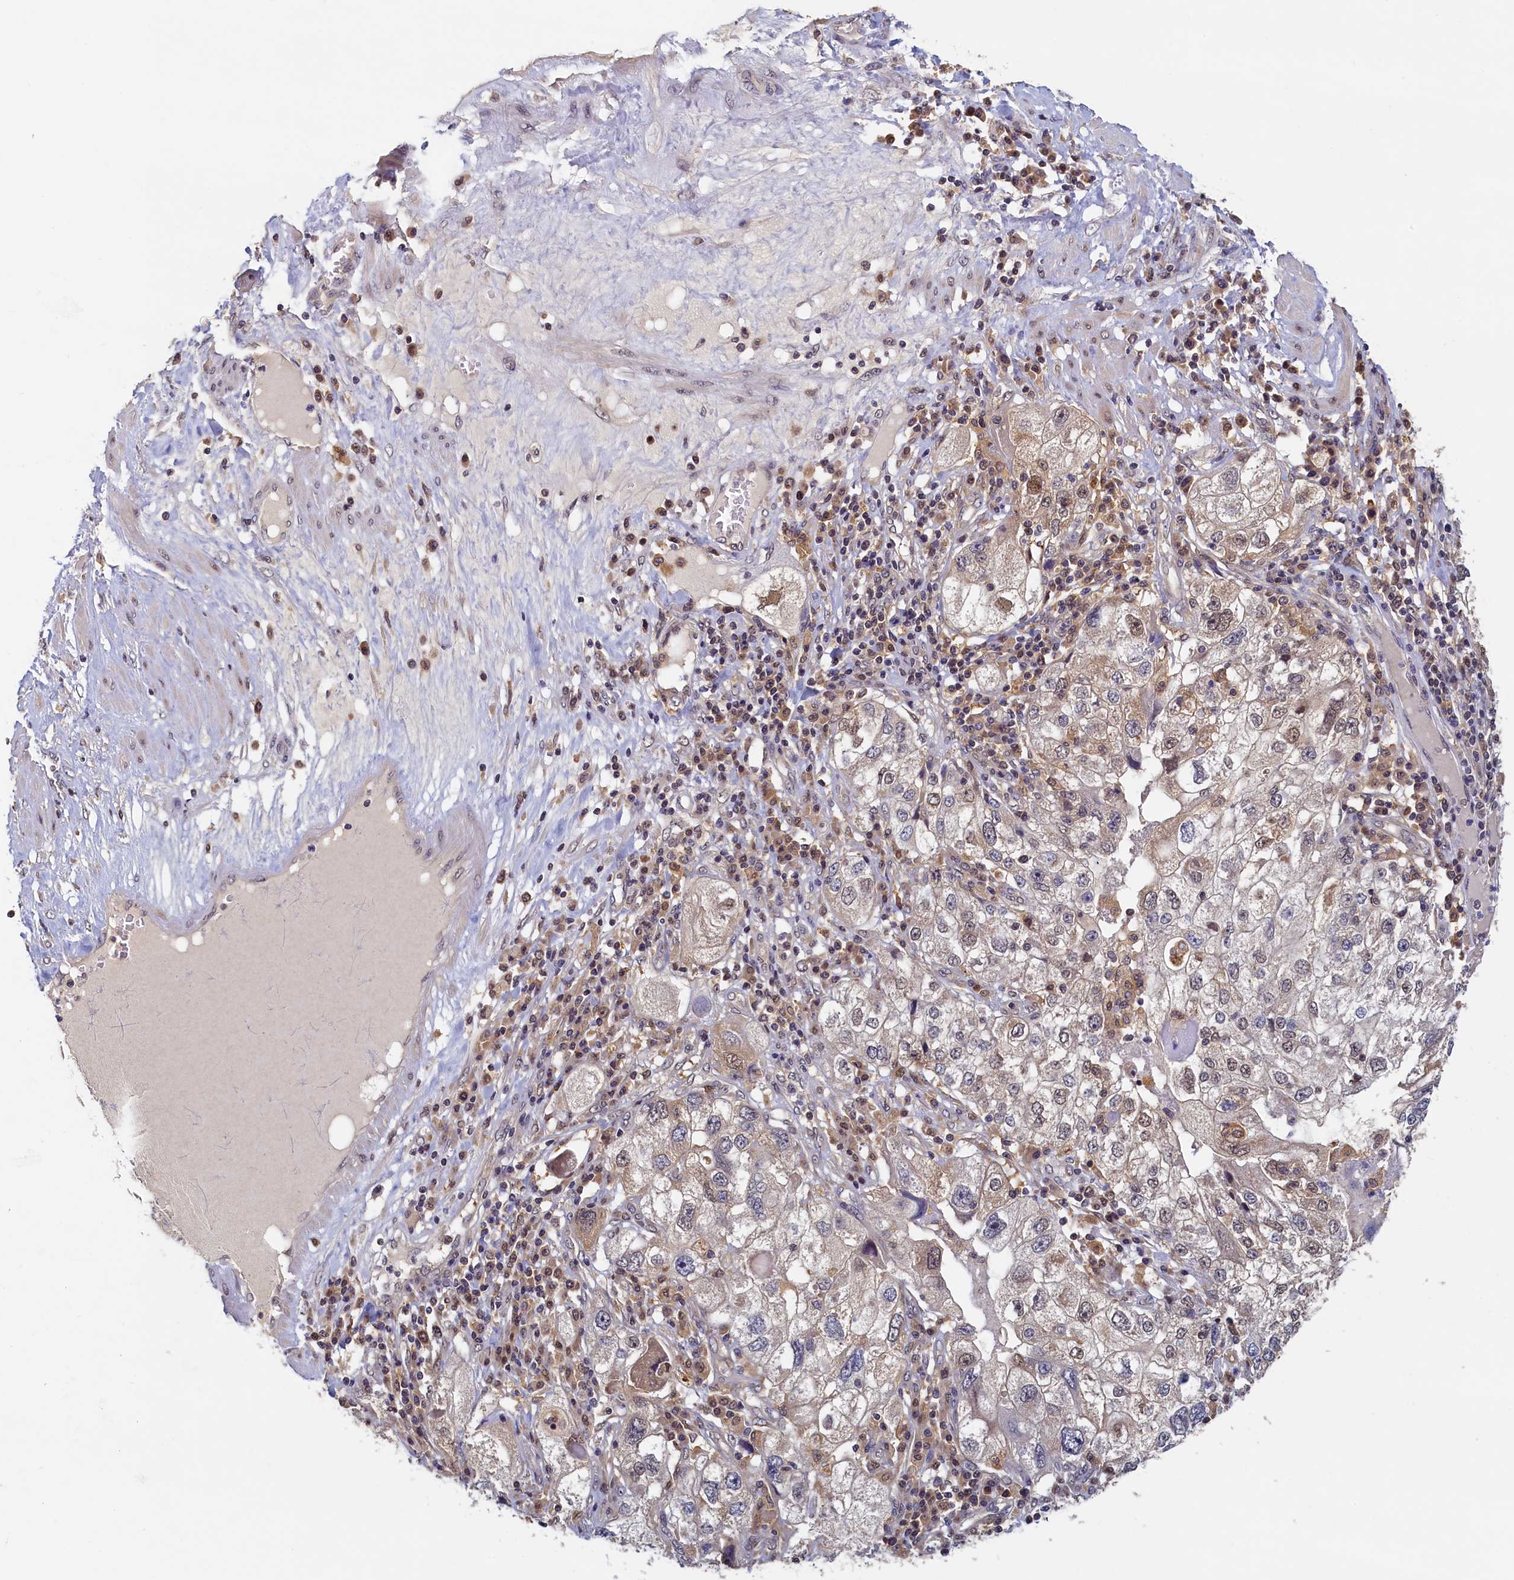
{"staining": {"intensity": "moderate", "quantity": "<25%", "location": "nuclear"}, "tissue": "endometrial cancer", "cell_type": "Tumor cells", "image_type": "cancer", "snomed": [{"axis": "morphology", "description": "Adenocarcinoma, NOS"}, {"axis": "topography", "description": "Endometrium"}], "caption": "A low amount of moderate nuclear expression is present in approximately <25% of tumor cells in endometrial cancer tissue. The staining is performed using DAB (3,3'-diaminobenzidine) brown chromogen to label protein expression. The nuclei are counter-stained blue using hematoxylin.", "gene": "PAAF1", "patient": {"sex": "female", "age": 49}}